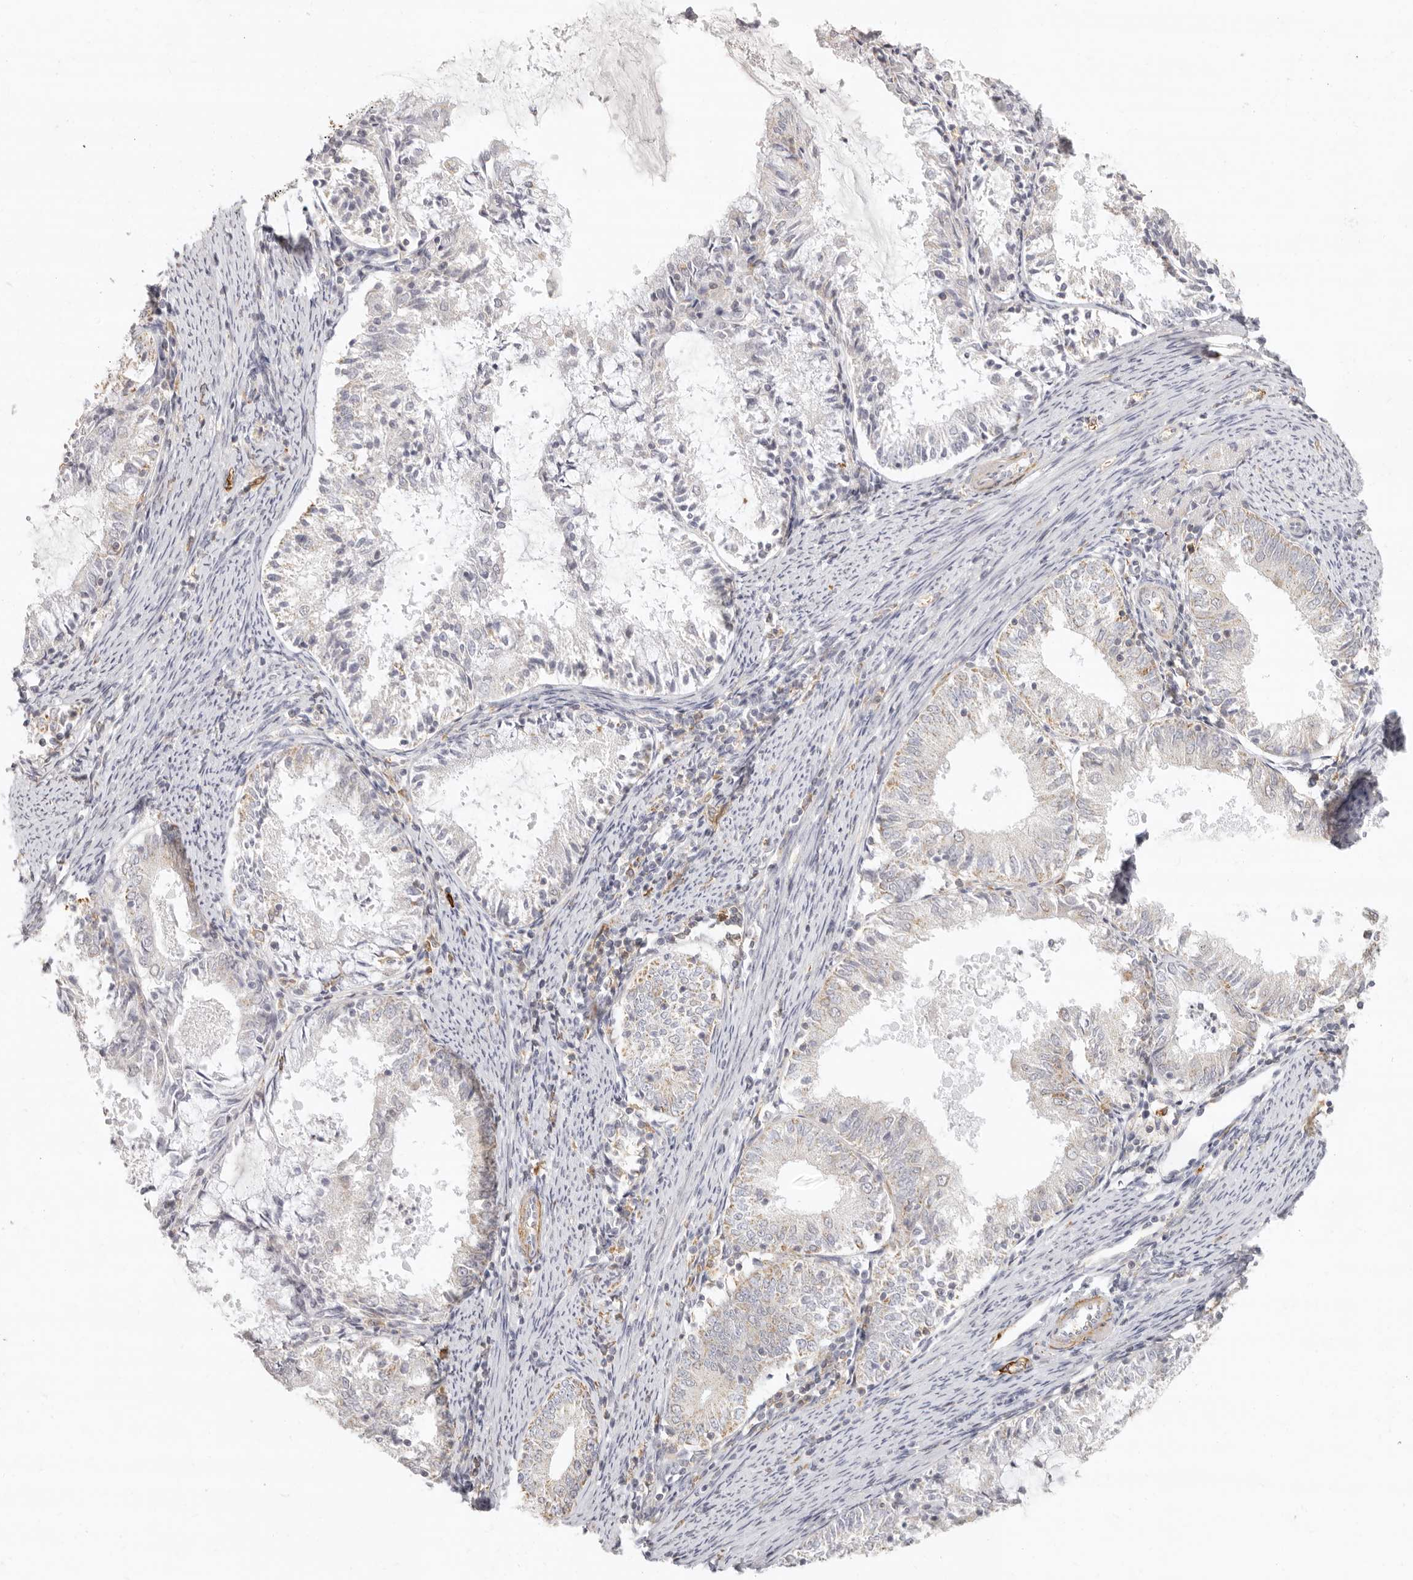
{"staining": {"intensity": "negative", "quantity": "none", "location": "none"}, "tissue": "endometrial cancer", "cell_type": "Tumor cells", "image_type": "cancer", "snomed": [{"axis": "morphology", "description": "Adenocarcinoma, NOS"}, {"axis": "topography", "description": "Endometrium"}], "caption": "There is no significant expression in tumor cells of adenocarcinoma (endometrial).", "gene": "NIBAN1", "patient": {"sex": "female", "age": 57}}